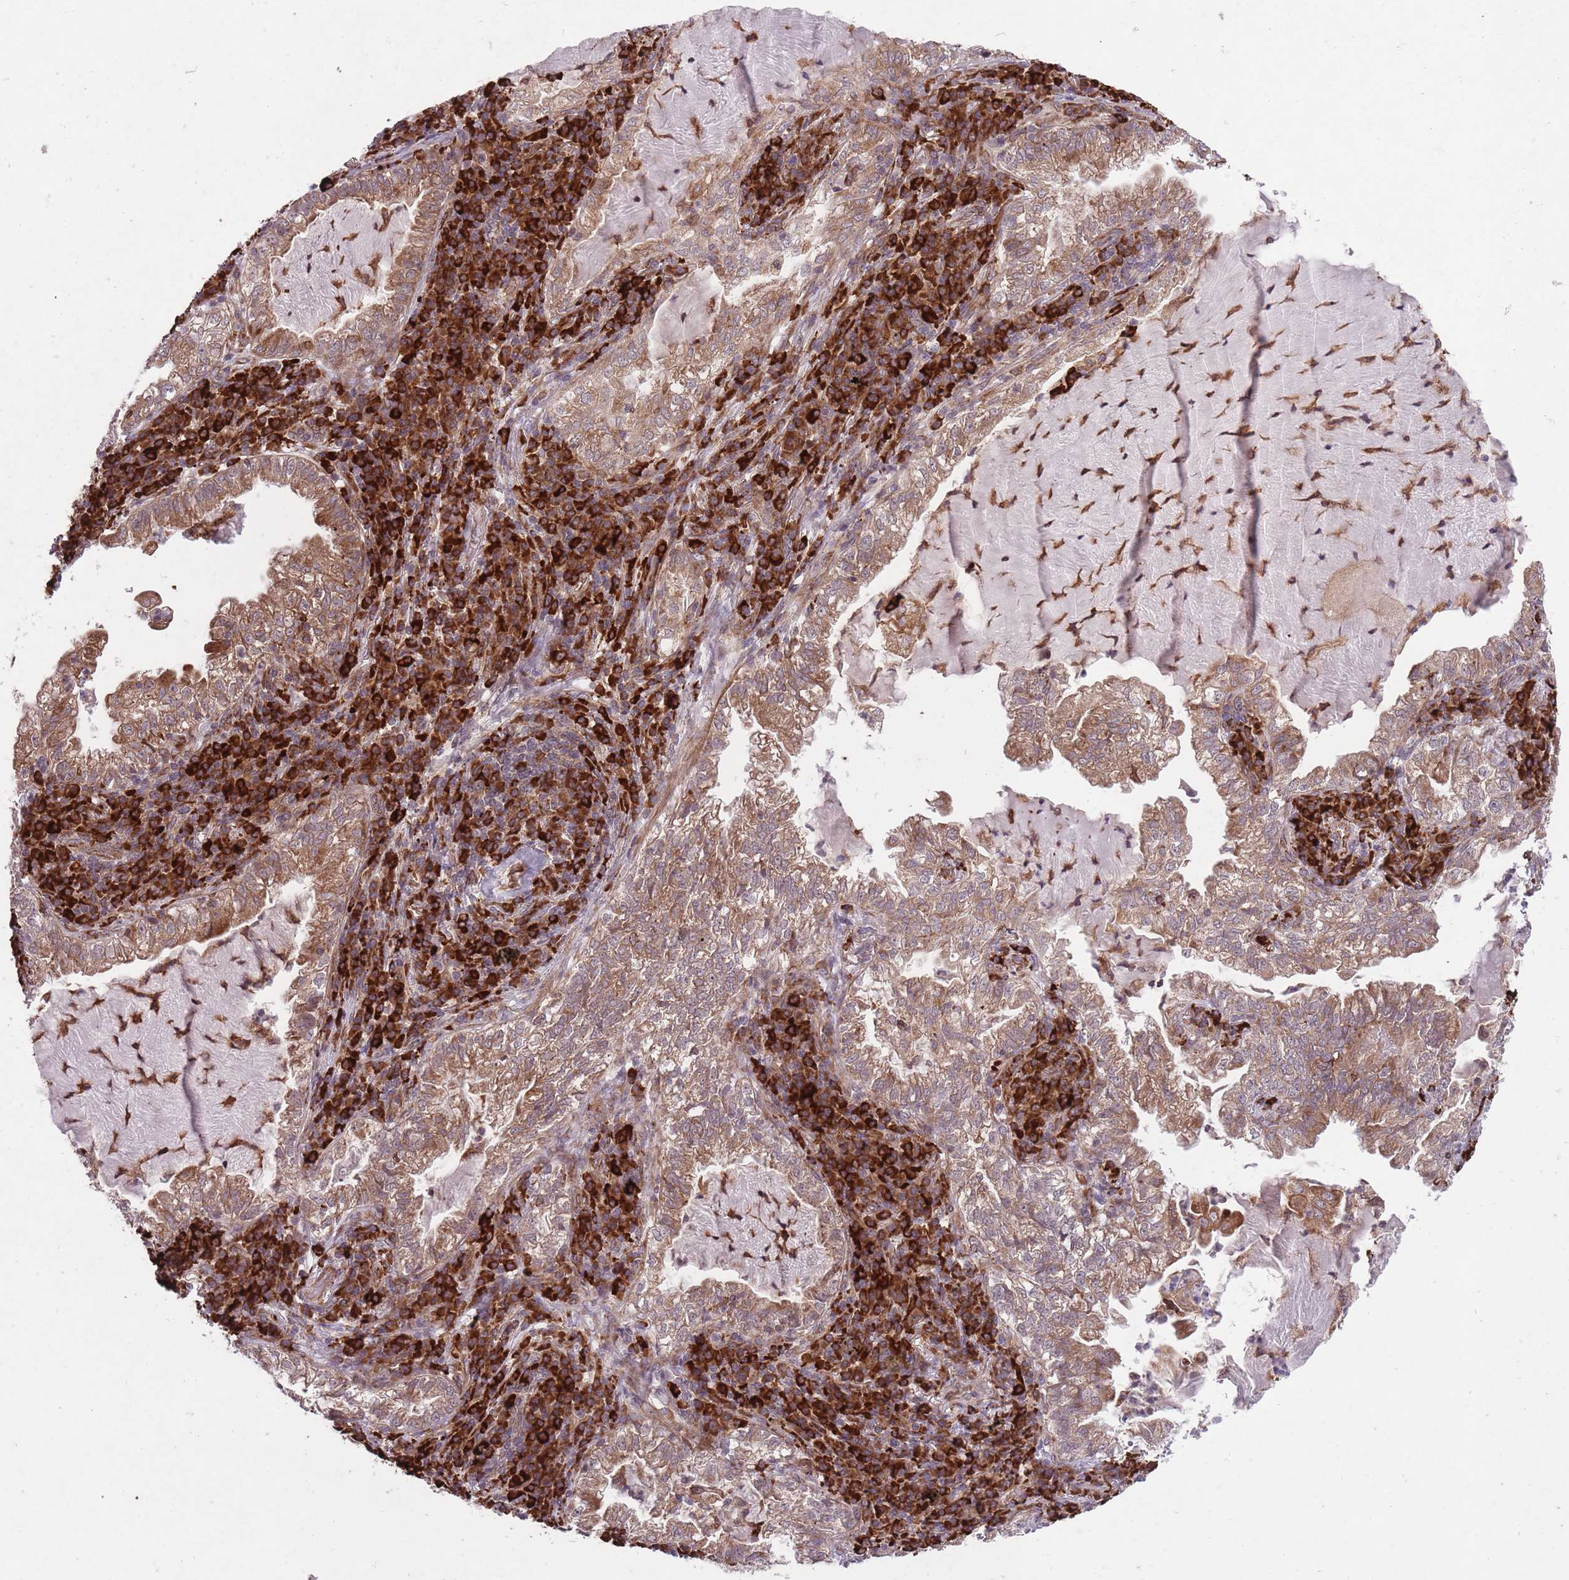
{"staining": {"intensity": "moderate", "quantity": ">75%", "location": "cytoplasmic/membranous"}, "tissue": "lung cancer", "cell_type": "Tumor cells", "image_type": "cancer", "snomed": [{"axis": "morphology", "description": "Adenocarcinoma, NOS"}, {"axis": "topography", "description": "Lung"}], "caption": "Lung adenocarcinoma stained with DAB immunohistochemistry shows medium levels of moderate cytoplasmic/membranous expression in approximately >75% of tumor cells. The staining is performed using DAB brown chromogen to label protein expression. The nuclei are counter-stained blue using hematoxylin.", "gene": "TTLL3", "patient": {"sex": "female", "age": 73}}